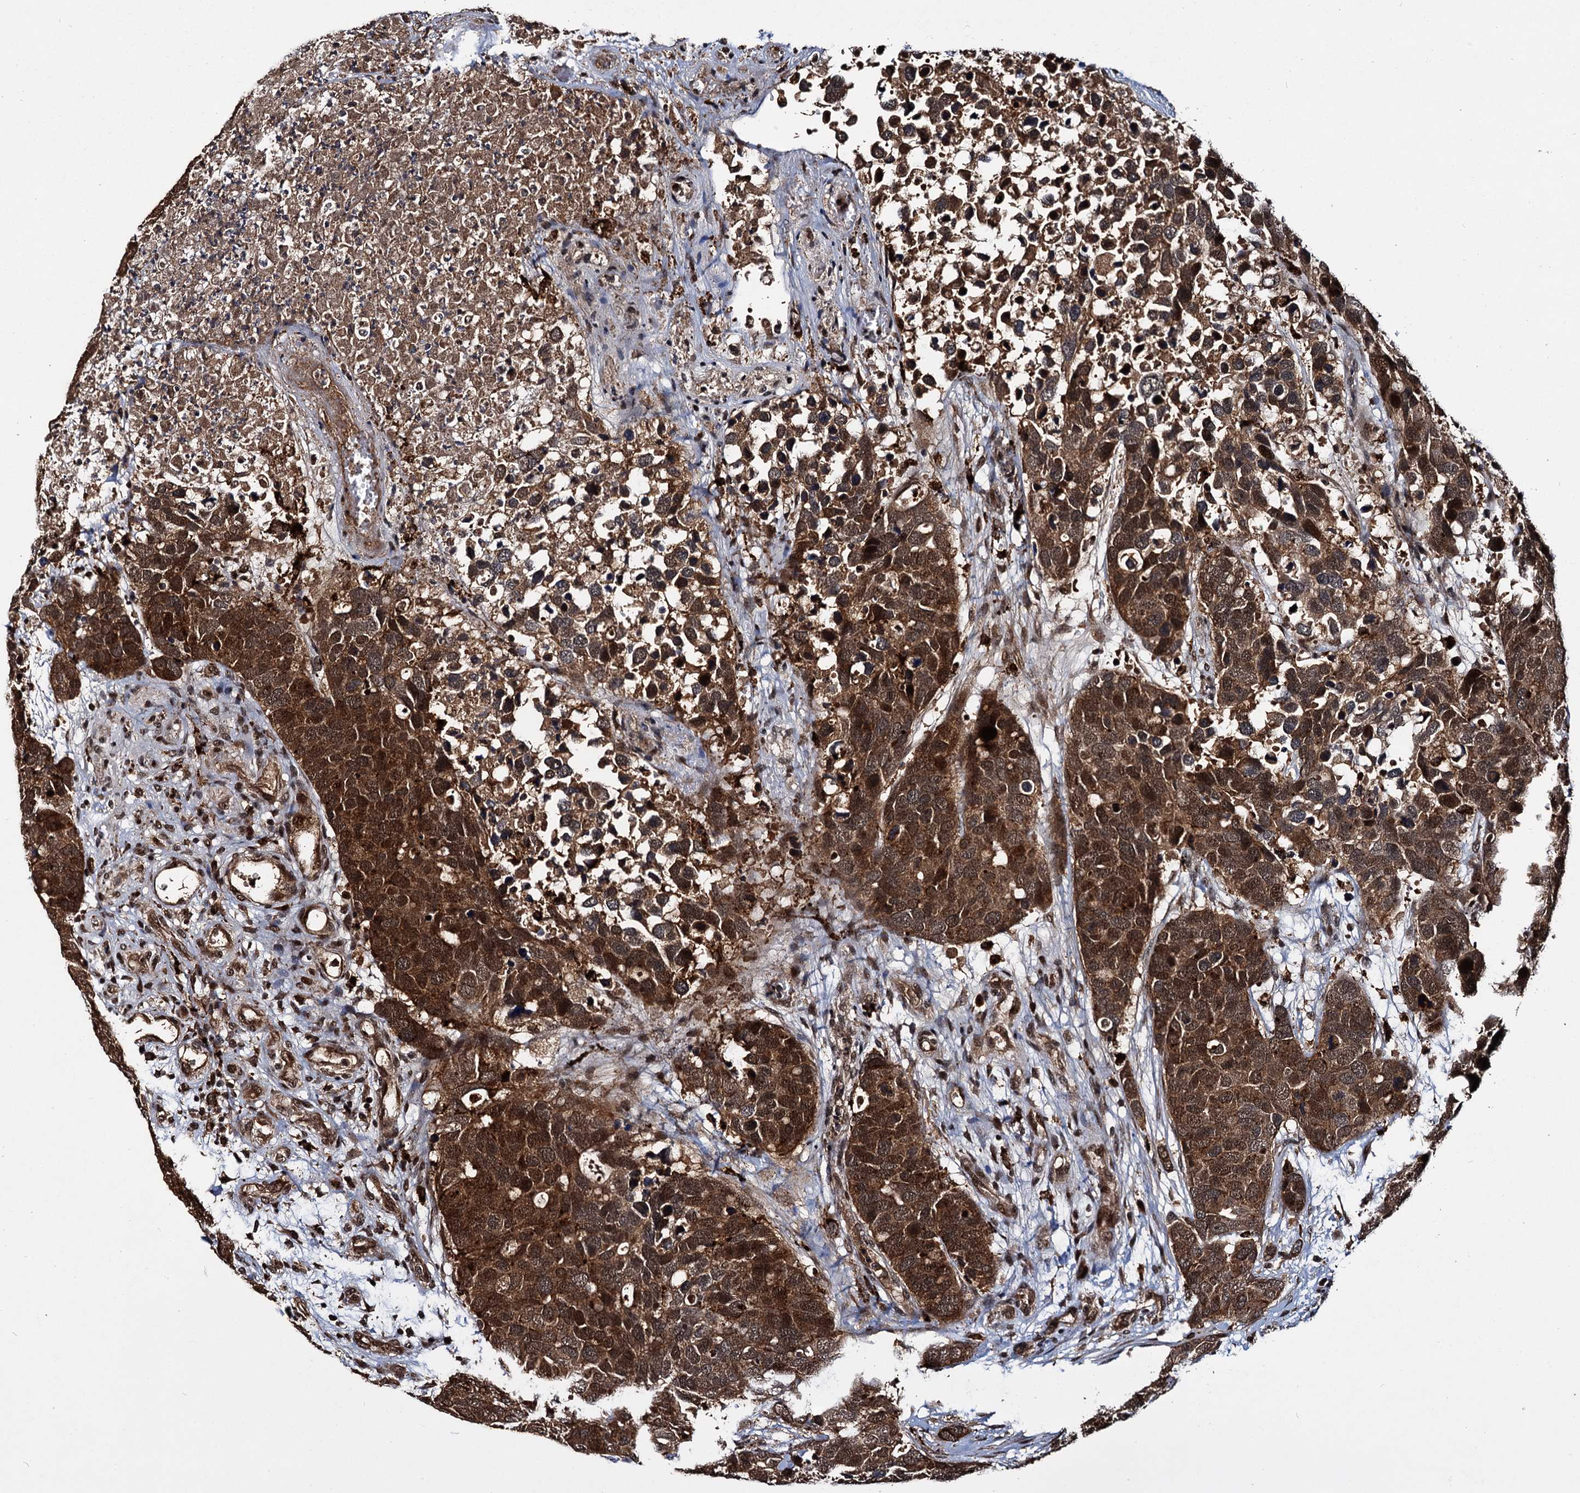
{"staining": {"intensity": "moderate", "quantity": ">75%", "location": "cytoplasmic/membranous,nuclear"}, "tissue": "breast cancer", "cell_type": "Tumor cells", "image_type": "cancer", "snomed": [{"axis": "morphology", "description": "Duct carcinoma"}, {"axis": "topography", "description": "Breast"}], "caption": "Breast intraductal carcinoma stained with DAB IHC shows medium levels of moderate cytoplasmic/membranous and nuclear positivity in about >75% of tumor cells.", "gene": "CEP192", "patient": {"sex": "female", "age": 83}}